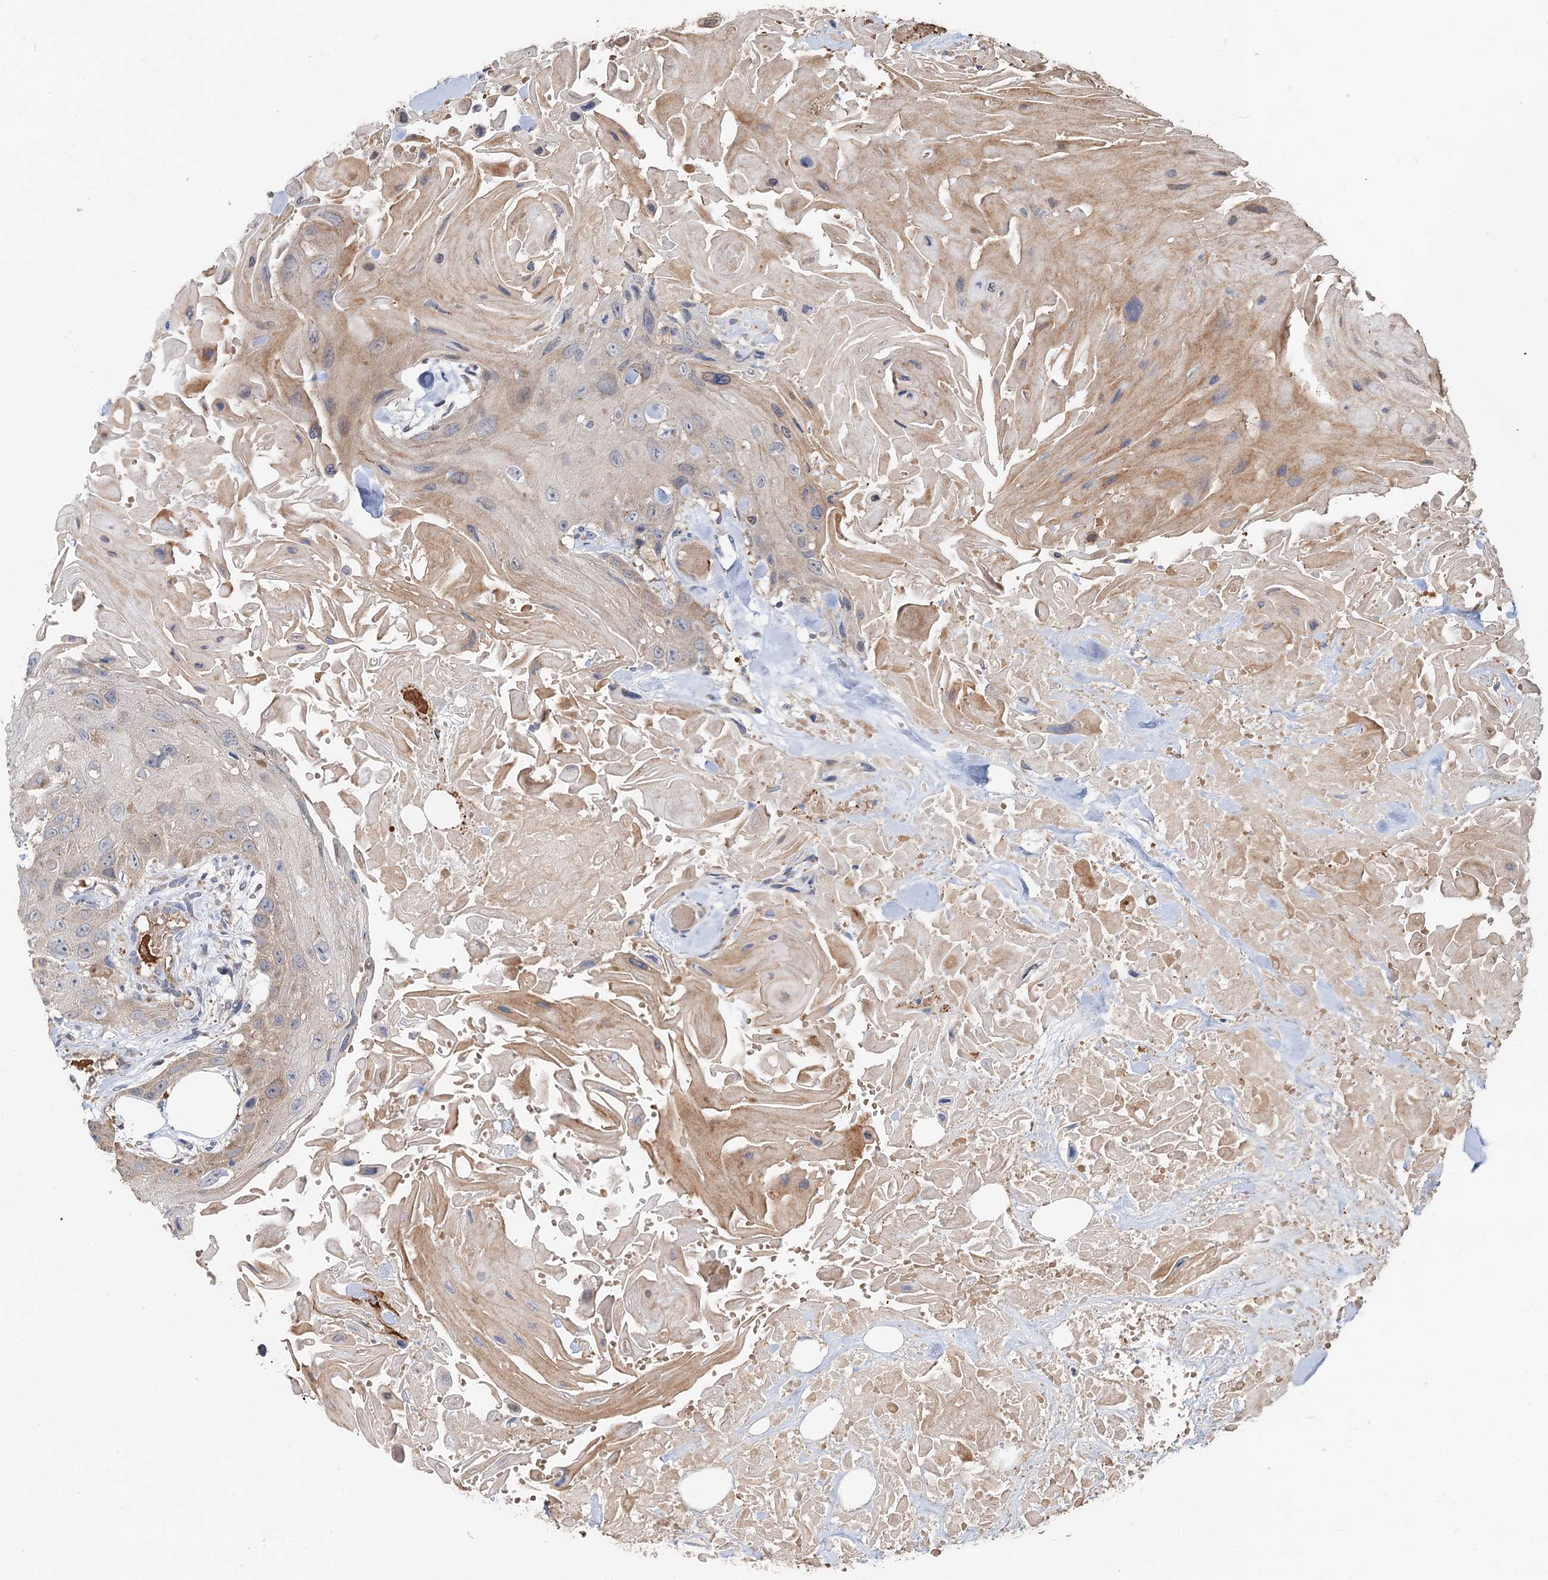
{"staining": {"intensity": "weak", "quantity": "<25%", "location": "cytoplasmic/membranous"}, "tissue": "head and neck cancer", "cell_type": "Tumor cells", "image_type": "cancer", "snomed": [{"axis": "morphology", "description": "Squamous cell carcinoma, NOS"}, {"axis": "topography", "description": "Head-Neck"}], "caption": "A histopathology image of human squamous cell carcinoma (head and neck) is negative for staining in tumor cells.", "gene": "DEXI", "patient": {"sex": "male", "age": 81}}